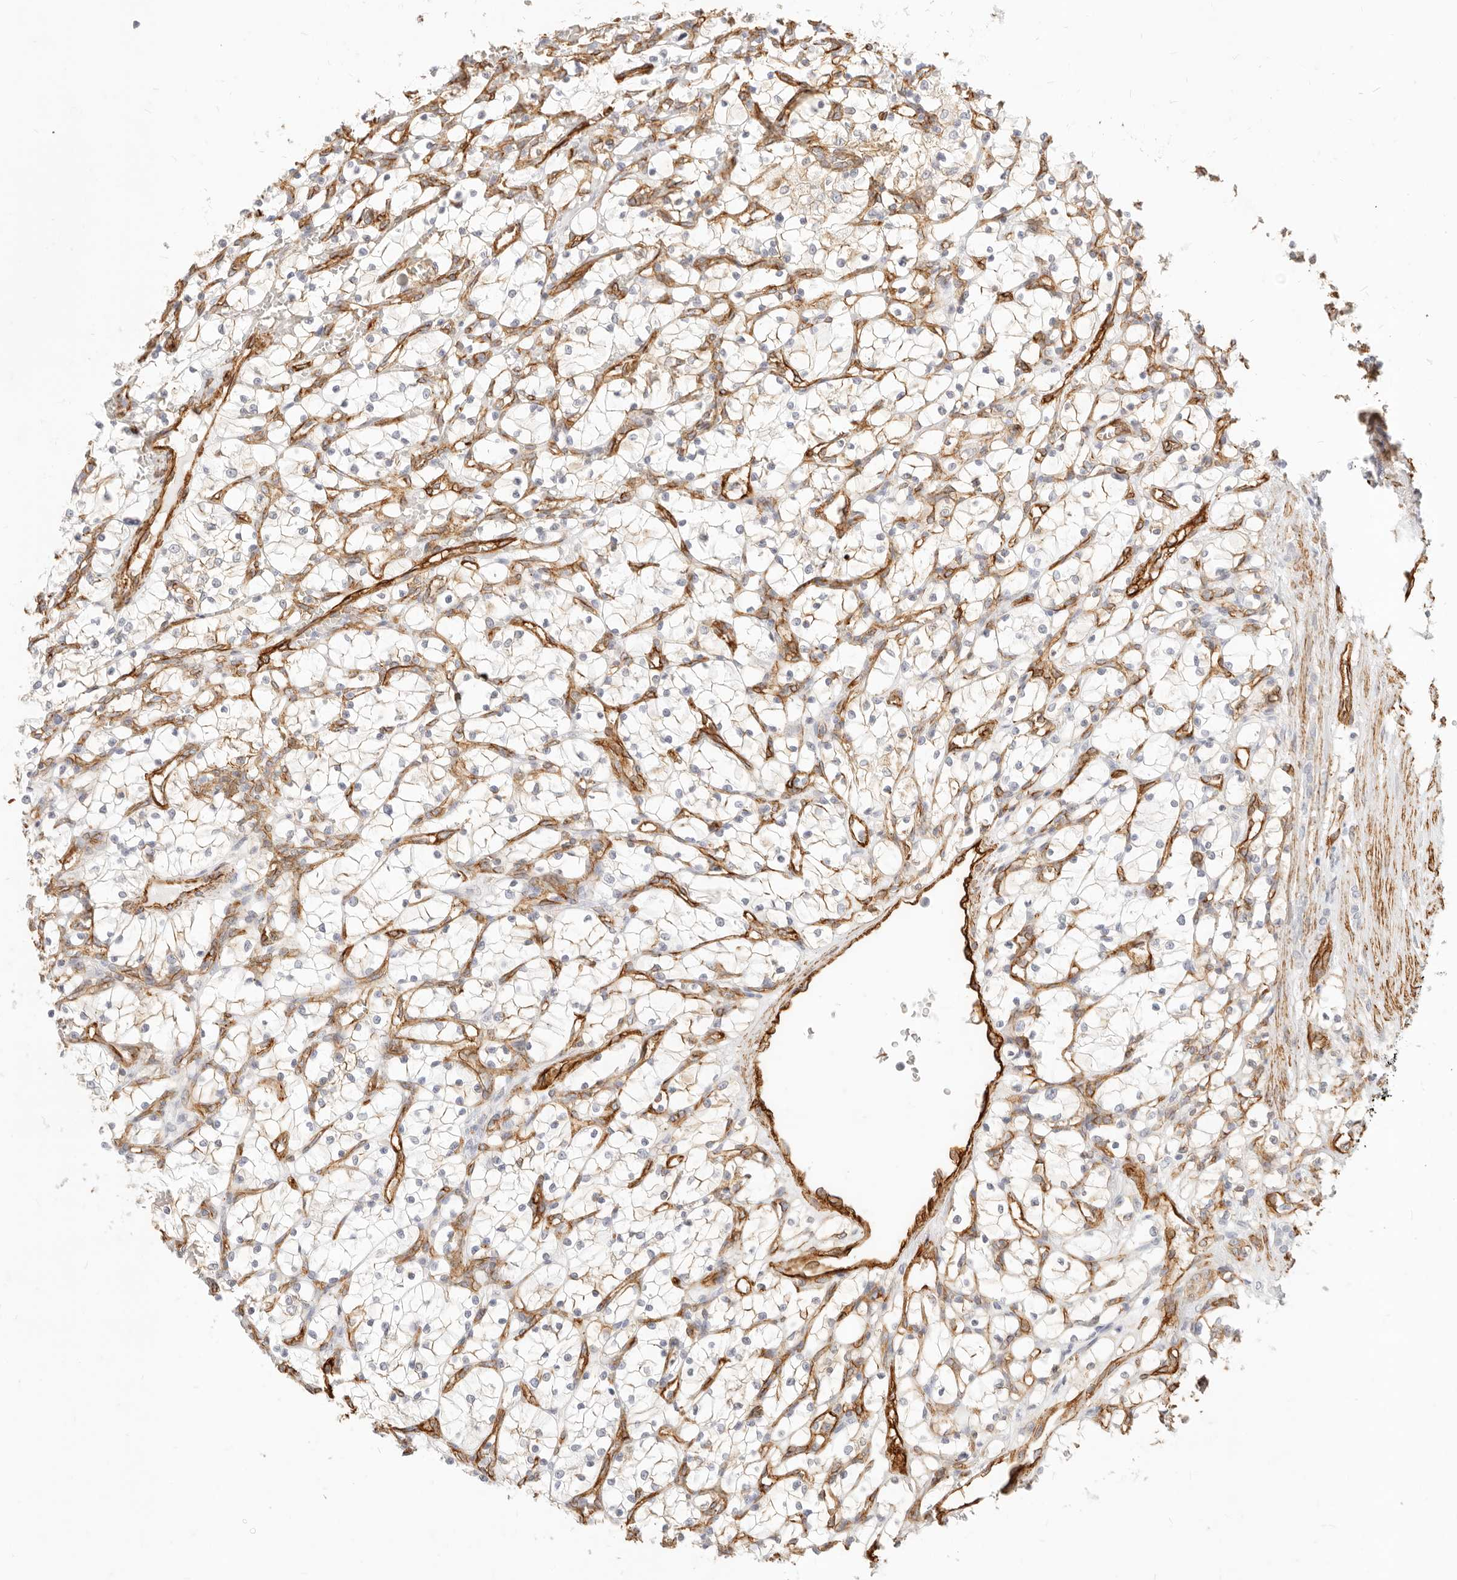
{"staining": {"intensity": "moderate", "quantity": "<25%", "location": "cytoplasmic/membranous"}, "tissue": "renal cancer", "cell_type": "Tumor cells", "image_type": "cancer", "snomed": [{"axis": "morphology", "description": "Adenocarcinoma, NOS"}, {"axis": "topography", "description": "Kidney"}], "caption": "Renal adenocarcinoma stained with a brown dye reveals moderate cytoplasmic/membranous positive expression in about <25% of tumor cells.", "gene": "NUS1", "patient": {"sex": "female", "age": 69}}